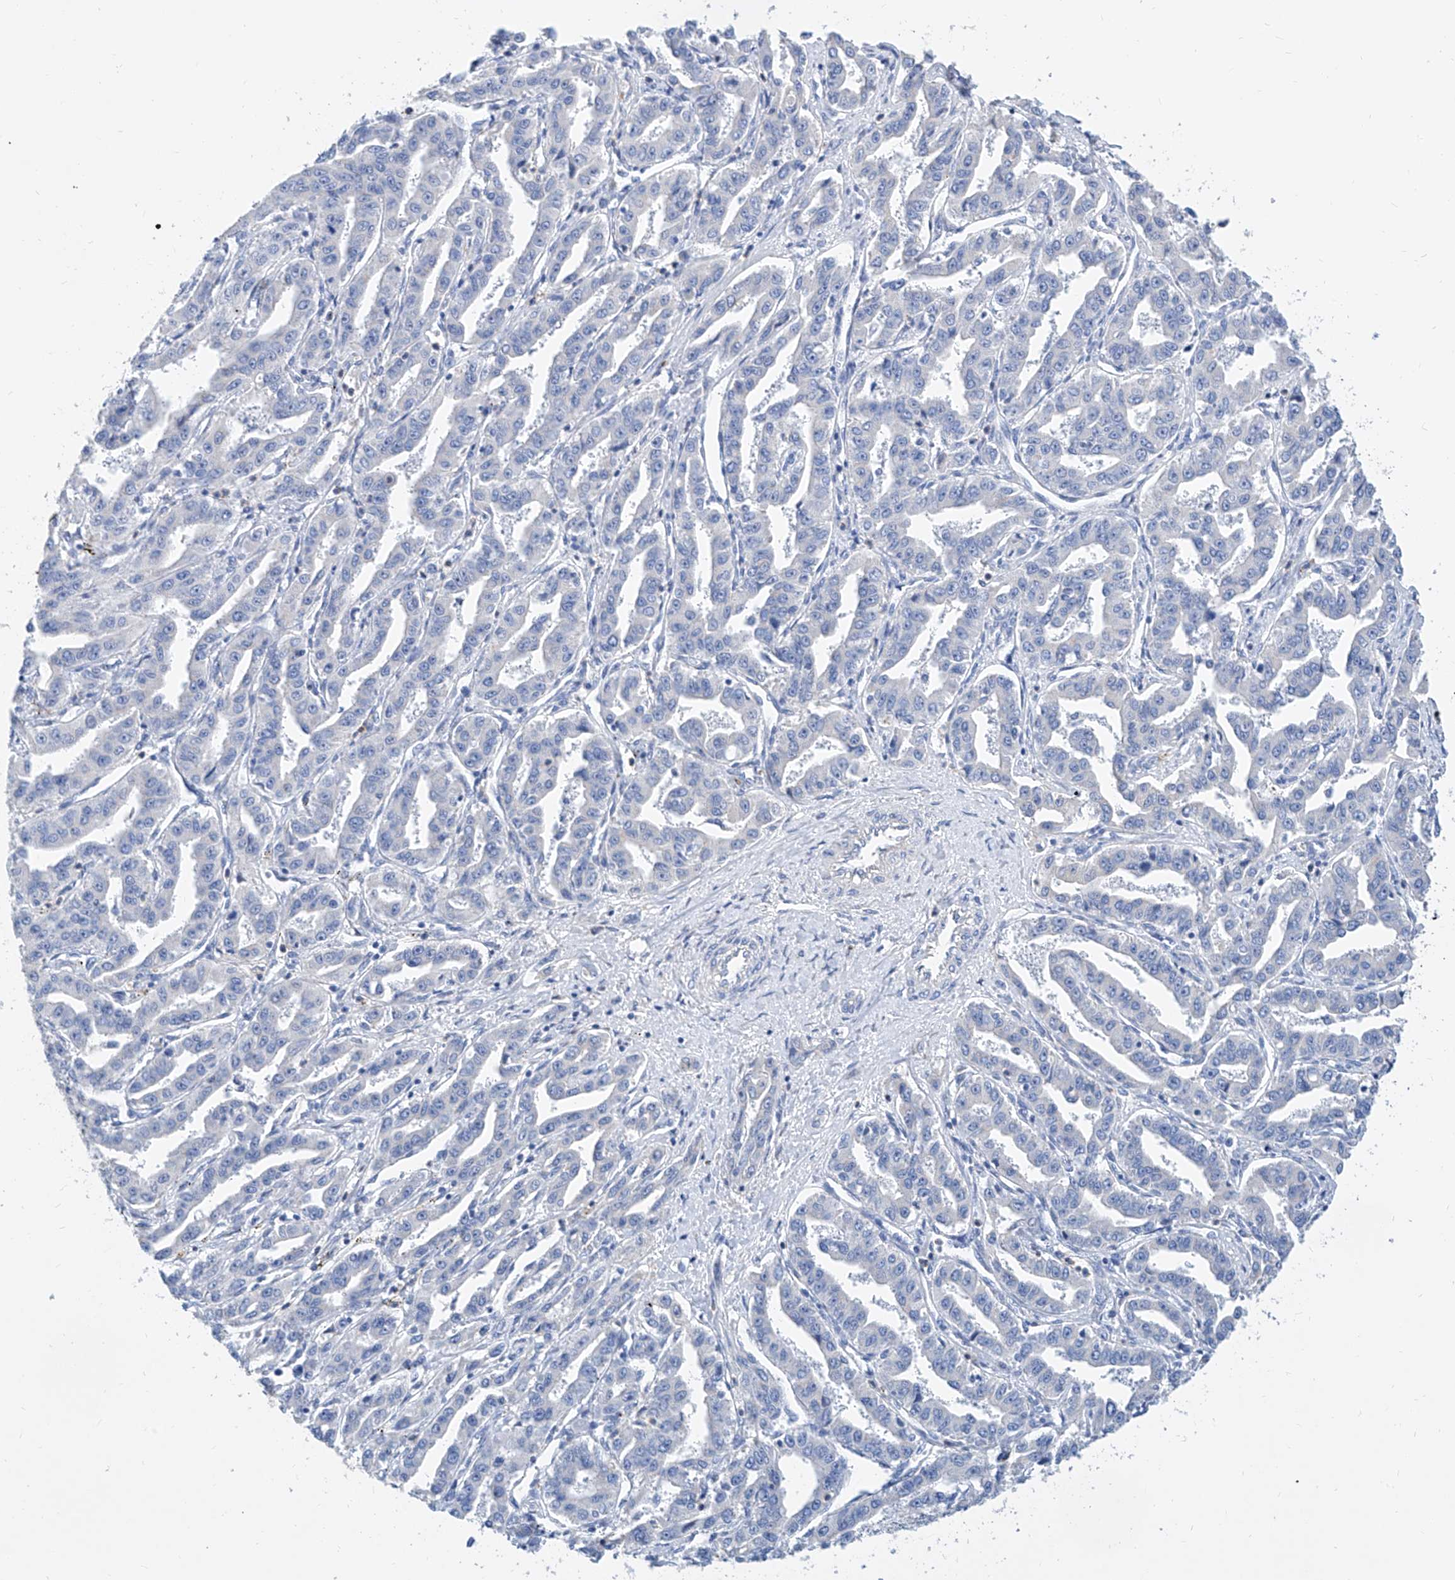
{"staining": {"intensity": "negative", "quantity": "none", "location": "none"}, "tissue": "liver cancer", "cell_type": "Tumor cells", "image_type": "cancer", "snomed": [{"axis": "morphology", "description": "Cholangiocarcinoma"}, {"axis": "topography", "description": "Liver"}], "caption": "Tumor cells show no significant protein positivity in liver cholangiocarcinoma.", "gene": "SLC25A29", "patient": {"sex": "male", "age": 59}}